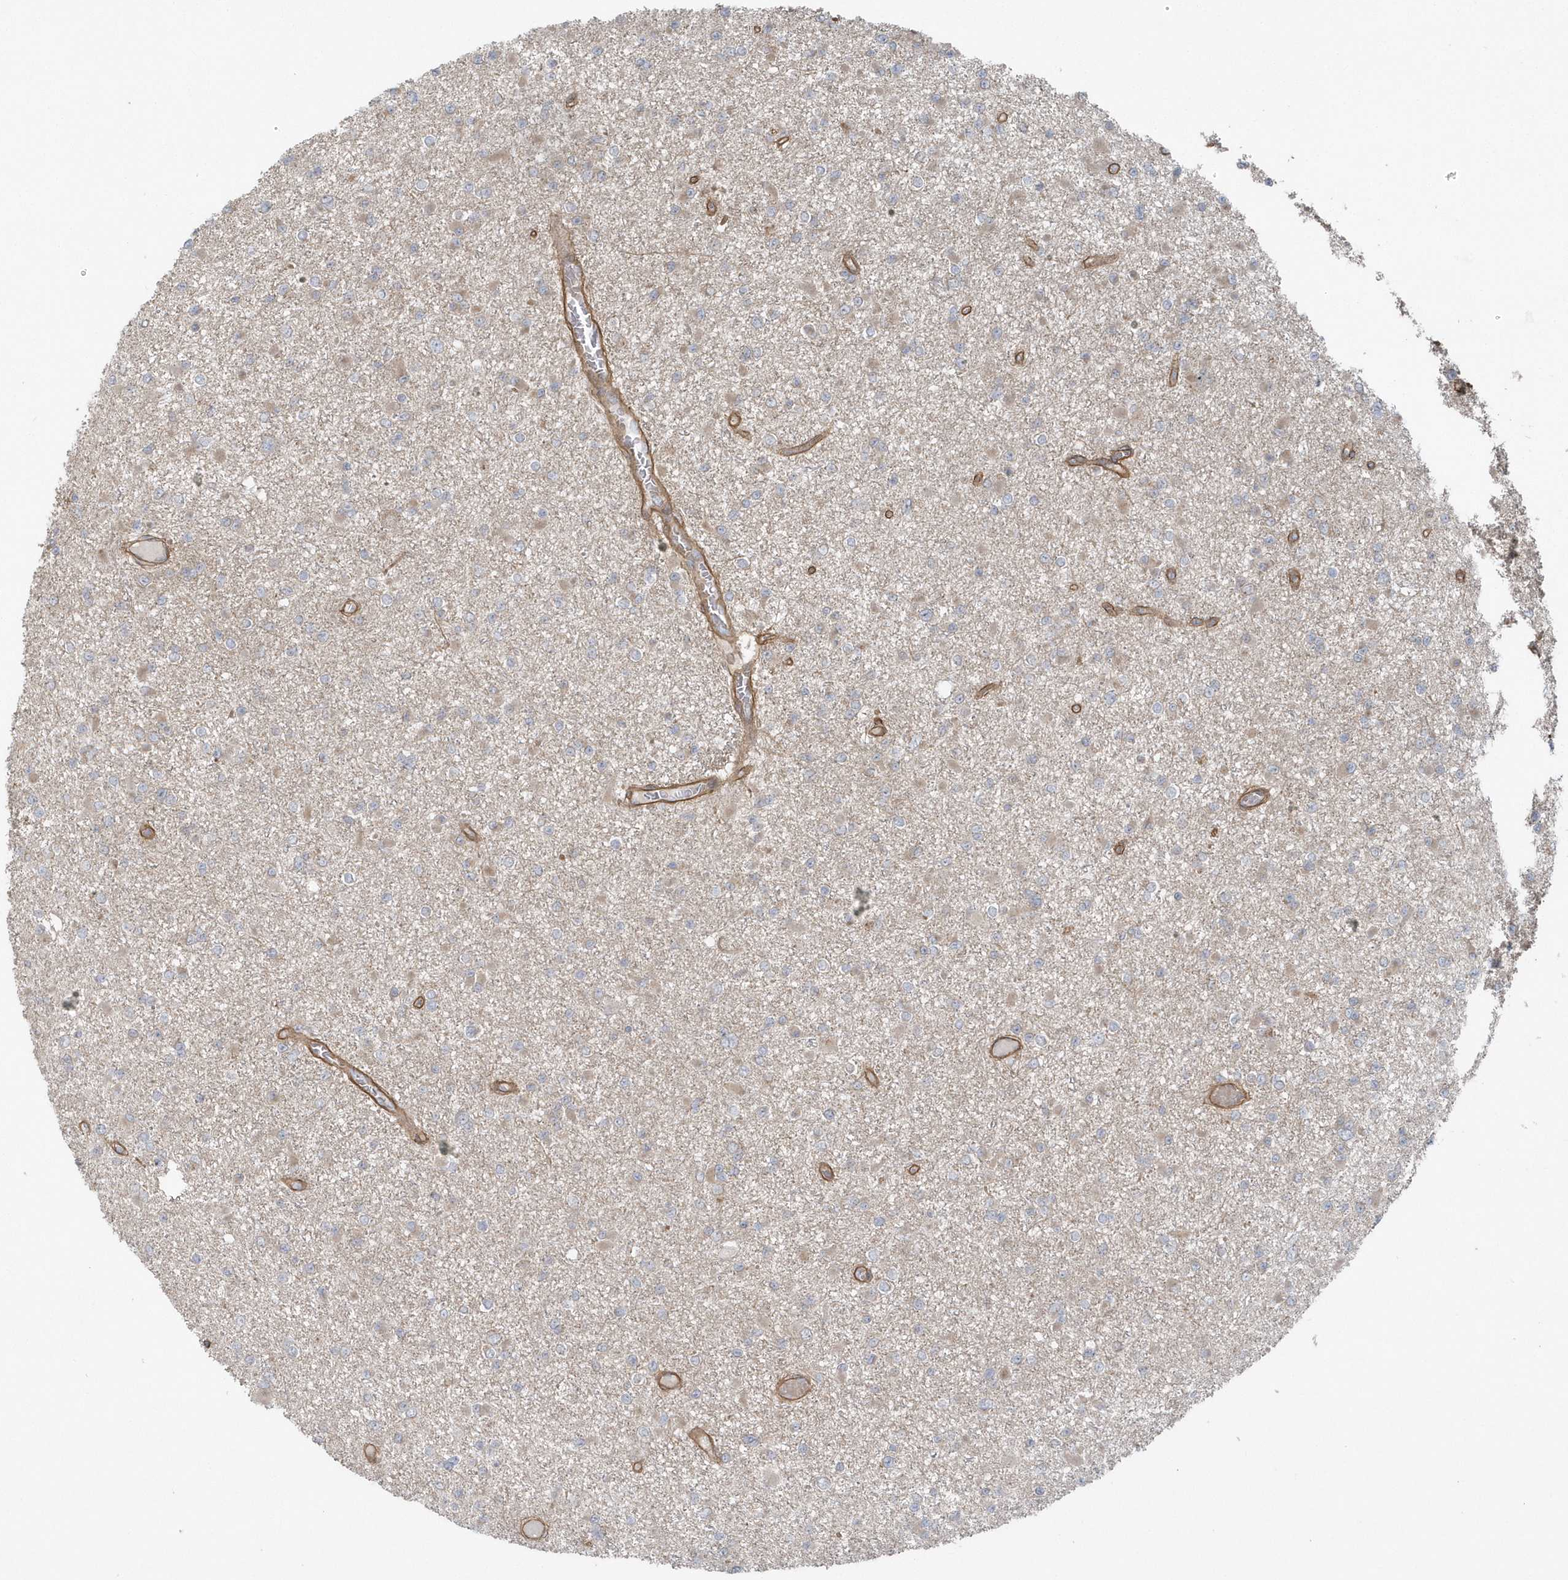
{"staining": {"intensity": "negative", "quantity": "none", "location": "none"}, "tissue": "glioma", "cell_type": "Tumor cells", "image_type": "cancer", "snomed": [{"axis": "morphology", "description": "Glioma, malignant, Low grade"}, {"axis": "topography", "description": "Brain"}], "caption": "The IHC image has no significant staining in tumor cells of glioma tissue.", "gene": "ACTR1A", "patient": {"sex": "female", "age": 22}}